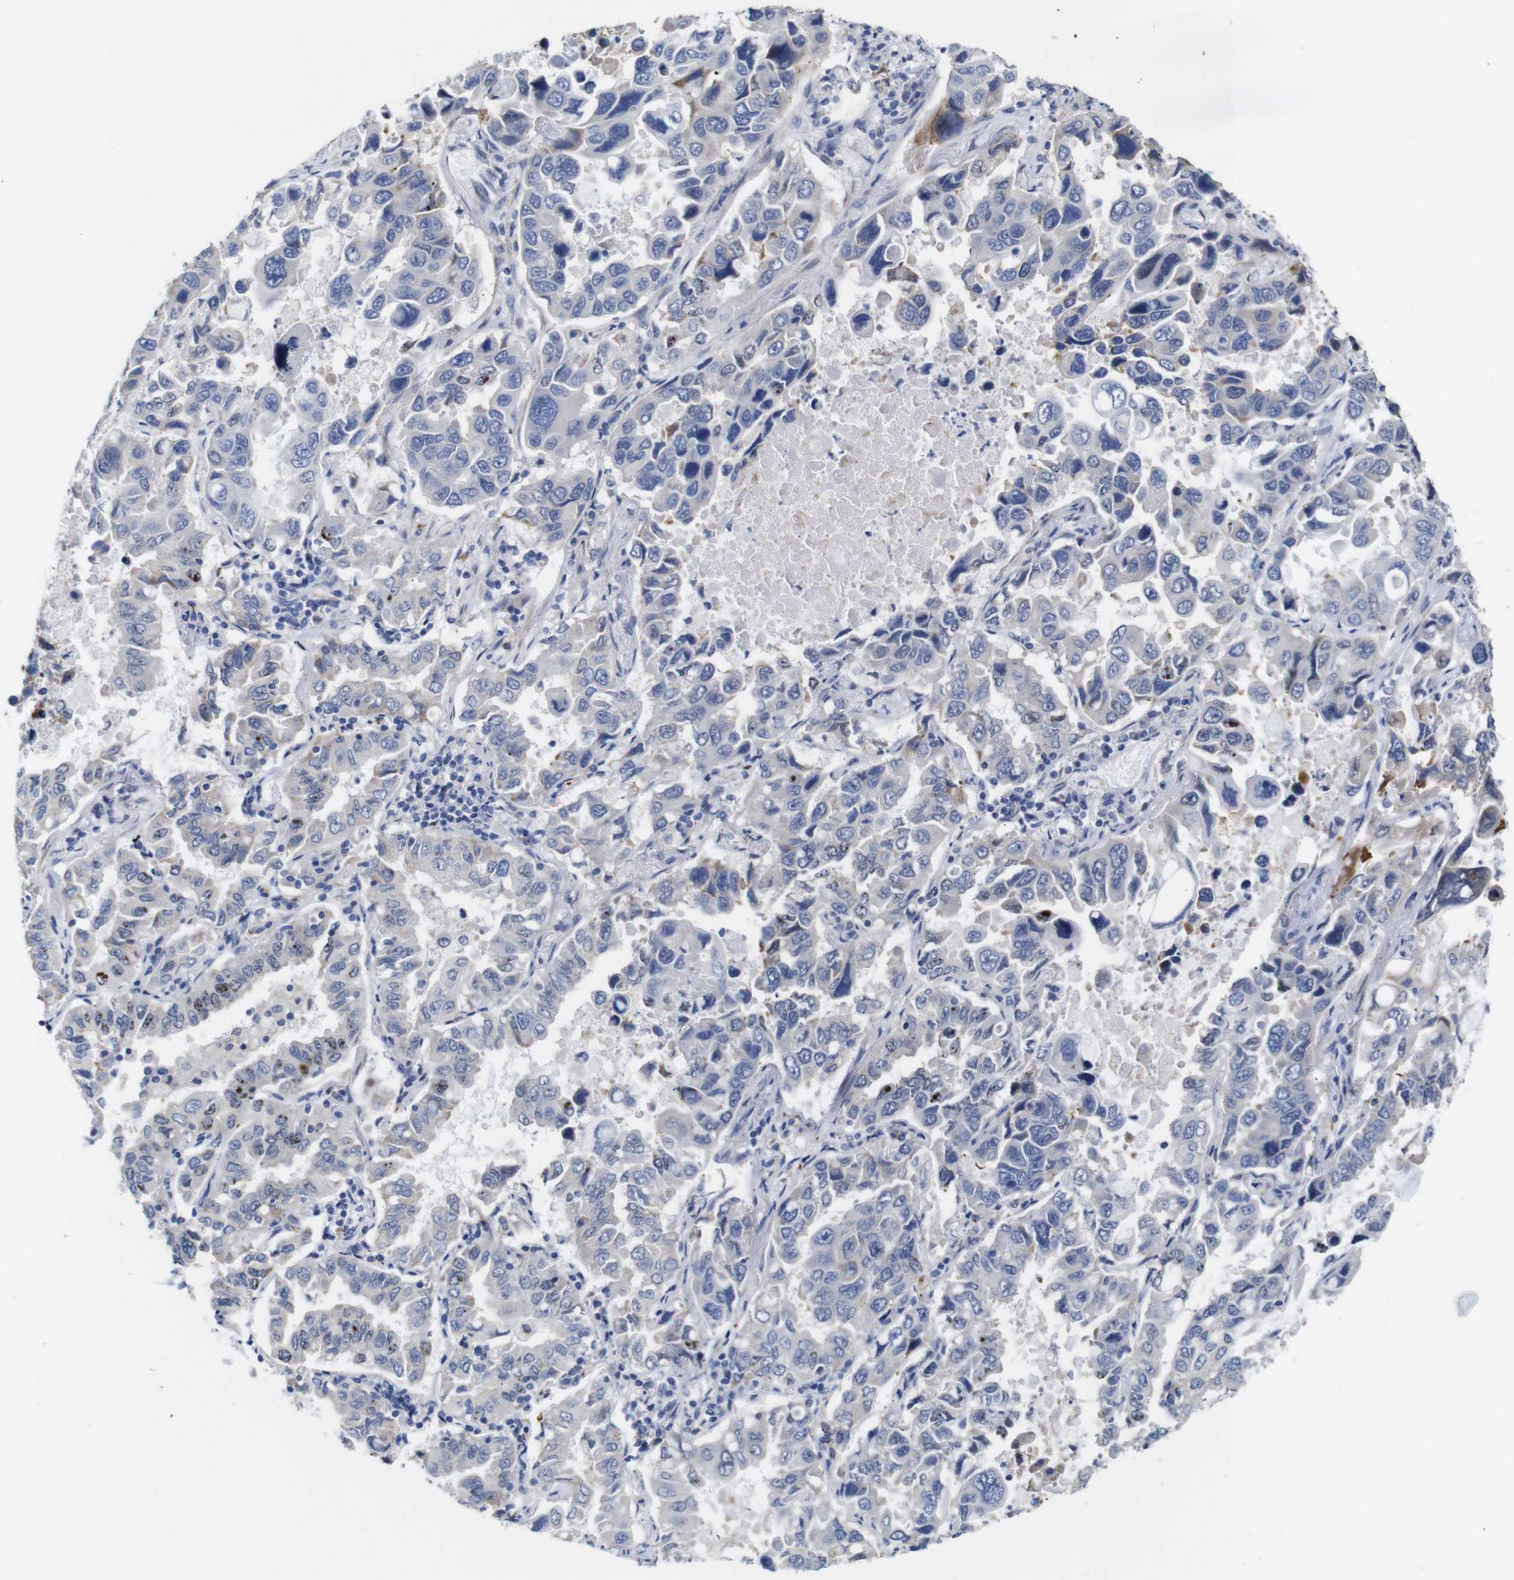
{"staining": {"intensity": "negative", "quantity": "none", "location": "none"}, "tissue": "lung cancer", "cell_type": "Tumor cells", "image_type": "cancer", "snomed": [{"axis": "morphology", "description": "Adenocarcinoma, NOS"}, {"axis": "topography", "description": "Lung"}], "caption": "The photomicrograph reveals no significant staining in tumor cells of lung cancer (adenocarcinoma).", "gene": "TCEAL9", "patient": {"sex": "male", "age": 64}}